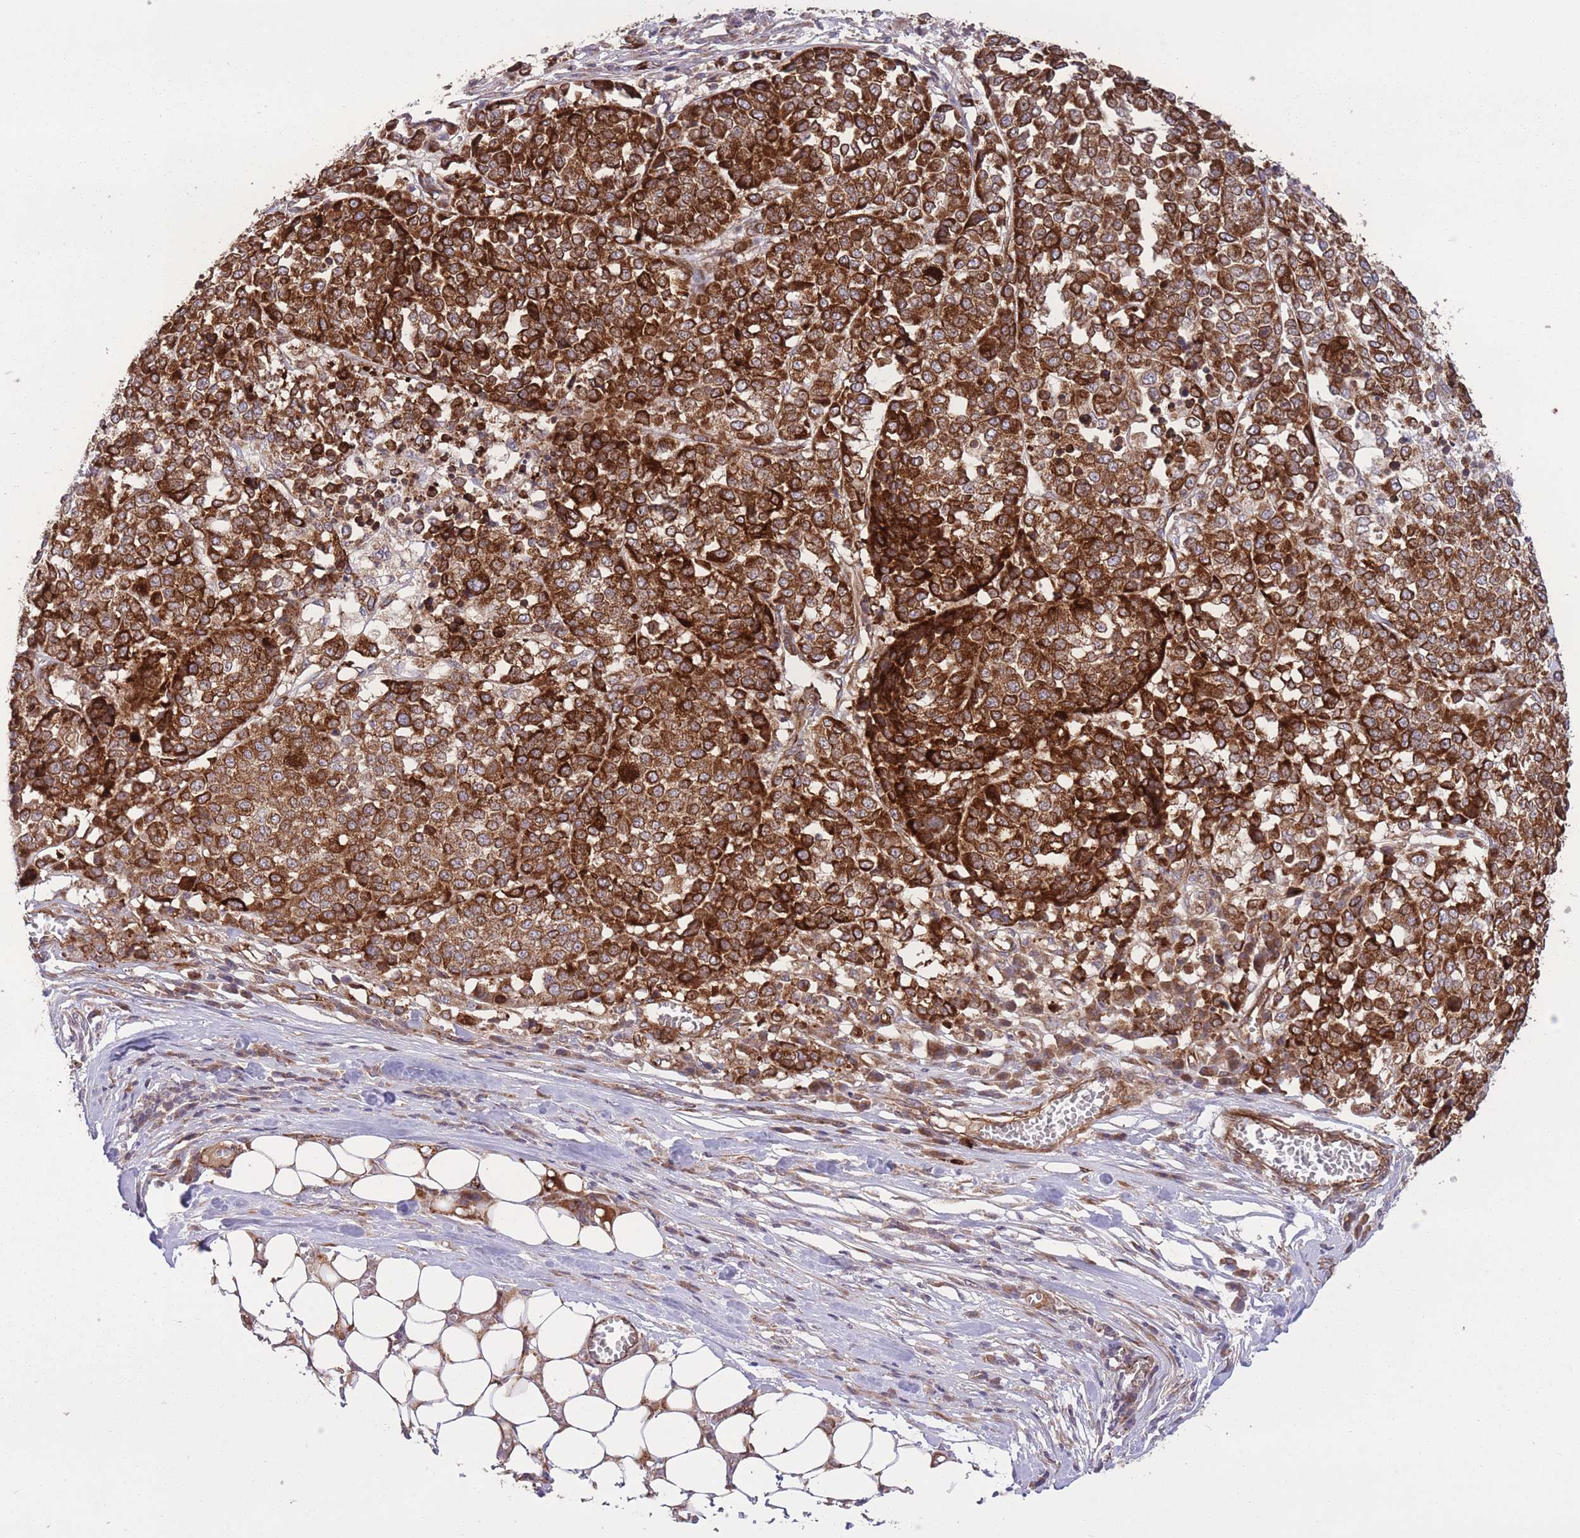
{"staining": {"intensity": "strong", "quantity": ">75%", "location": "cytoplasmic/membranous"}, "tissue": "melanoma", "cell_type": "Tumor cells", "image_type": "cancer", "snomed": [{"axis": "morphology", "description": "Malignant melanoma, Metastatic site"}, {"axis": "topography", "description": "Lymph node"}], "caption": "Melanoma tissue reveals strong cytoplasmic/membranous expression in about >75% of tumor cells", "gene": "CISH", "patient": {"sex": "male", "age": 44}}